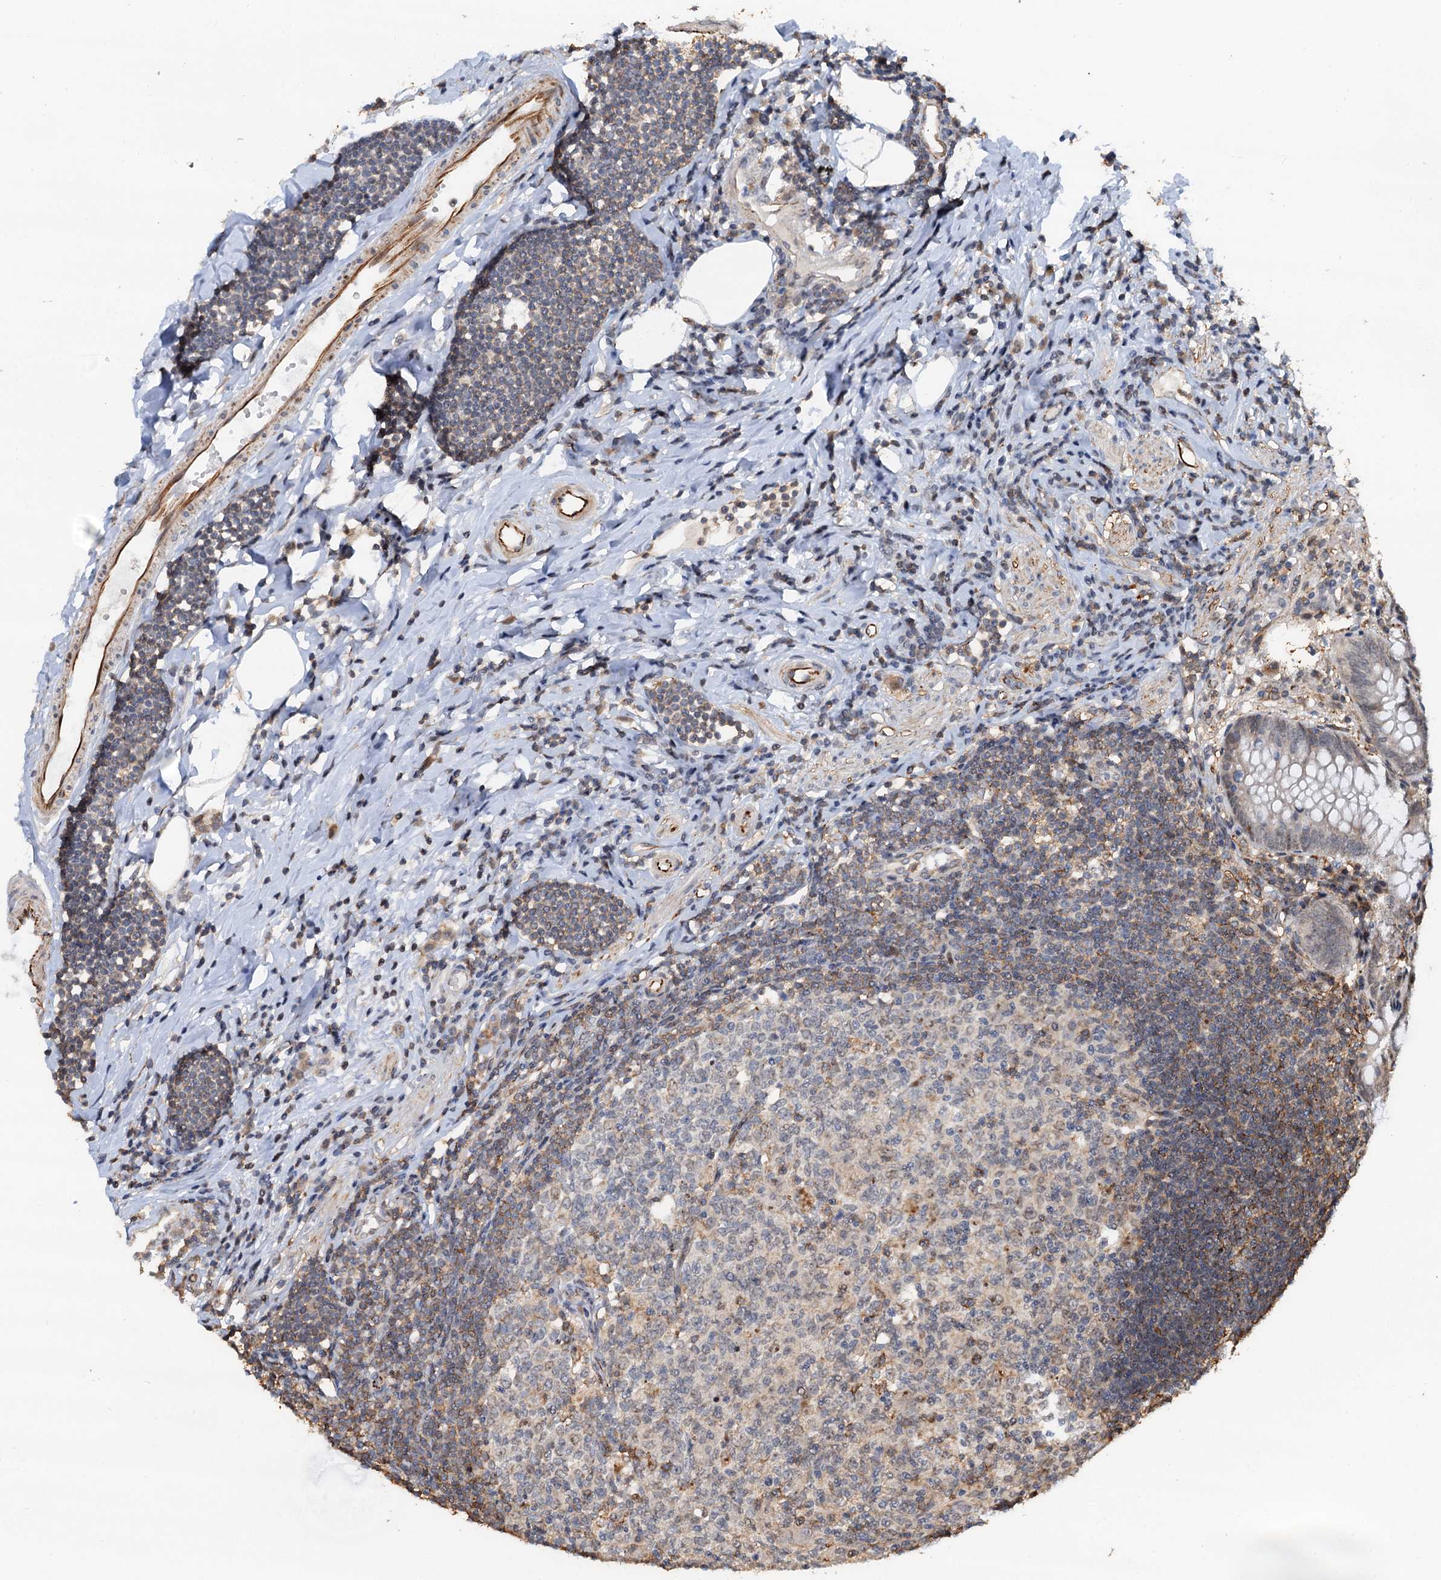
{"staining": {"intensity": "weak", "quantity": "<25%", "location": "nuclear"}, "tissue": "appendix", "cell_type": "Glandular cells", "image_type": "normal", "snomed": [{"axis": "morphology", "description": "Normal tissue, NOS"}, {"axis": "topography", "description": "Appendix"}], "caption": "Photomicrograph shows no protein staining in glandular cells of benign appendix.", "gene": "TMA16", "patient": {"sex": "female", "age": 54}}